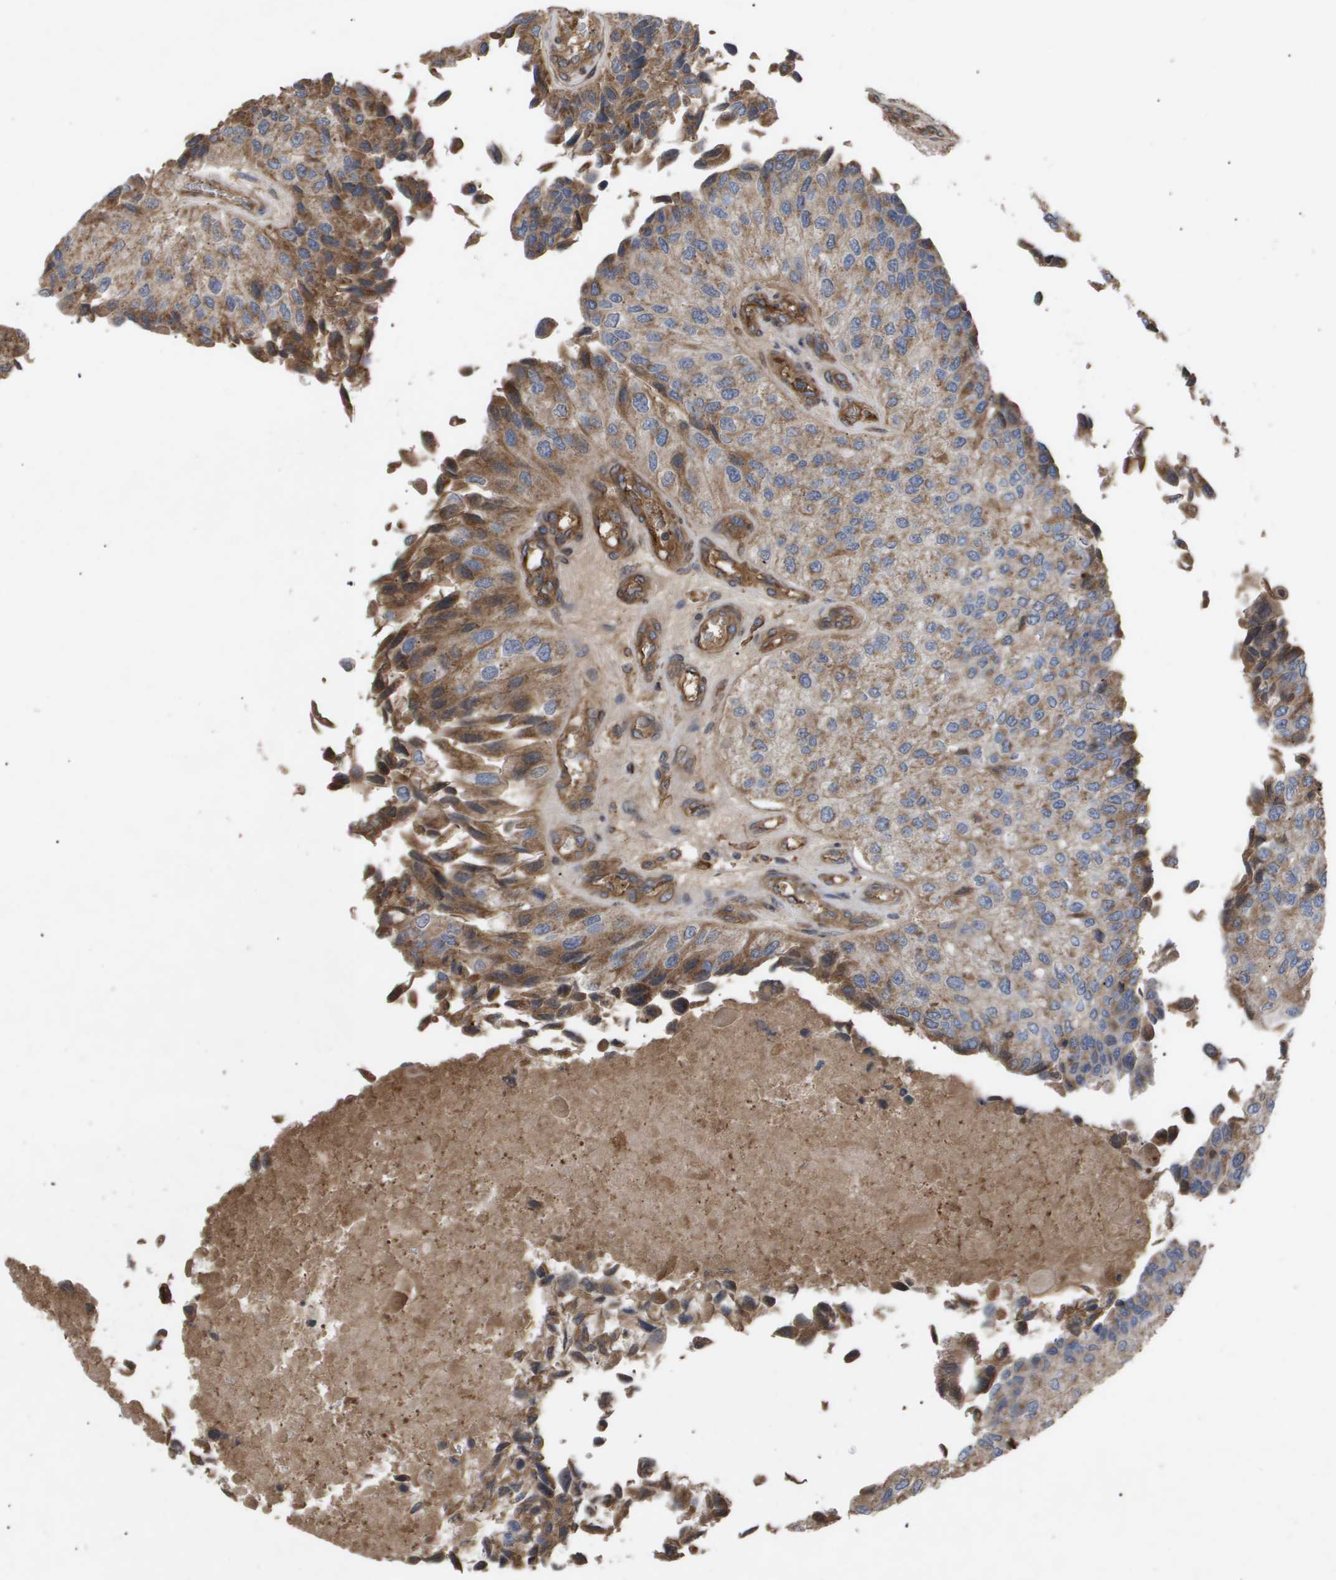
{"staining": {"intensity": "moderate", "quantity": ">75%", "location": "cytoplasmic/membranous"}, "tissue": "urothelial cancer", "cell_type": "Tumor cells", "image_type": "cancer", "snomed": [{"axis": "morphology", "description": "Urothelial carcinoma, High grade"}, {"axis": "topography", "description": "Kidney"}, {"axis": "topography", "description": "Urinary bladder"}], "caption": "Urothelial cancer stained with a brown dye exhibits moderate cytoplasmic/membranous positive staining in about >75% of tumor cells.", "gene": "TNS1", "patient": {"sex": "male", "age": 77}}